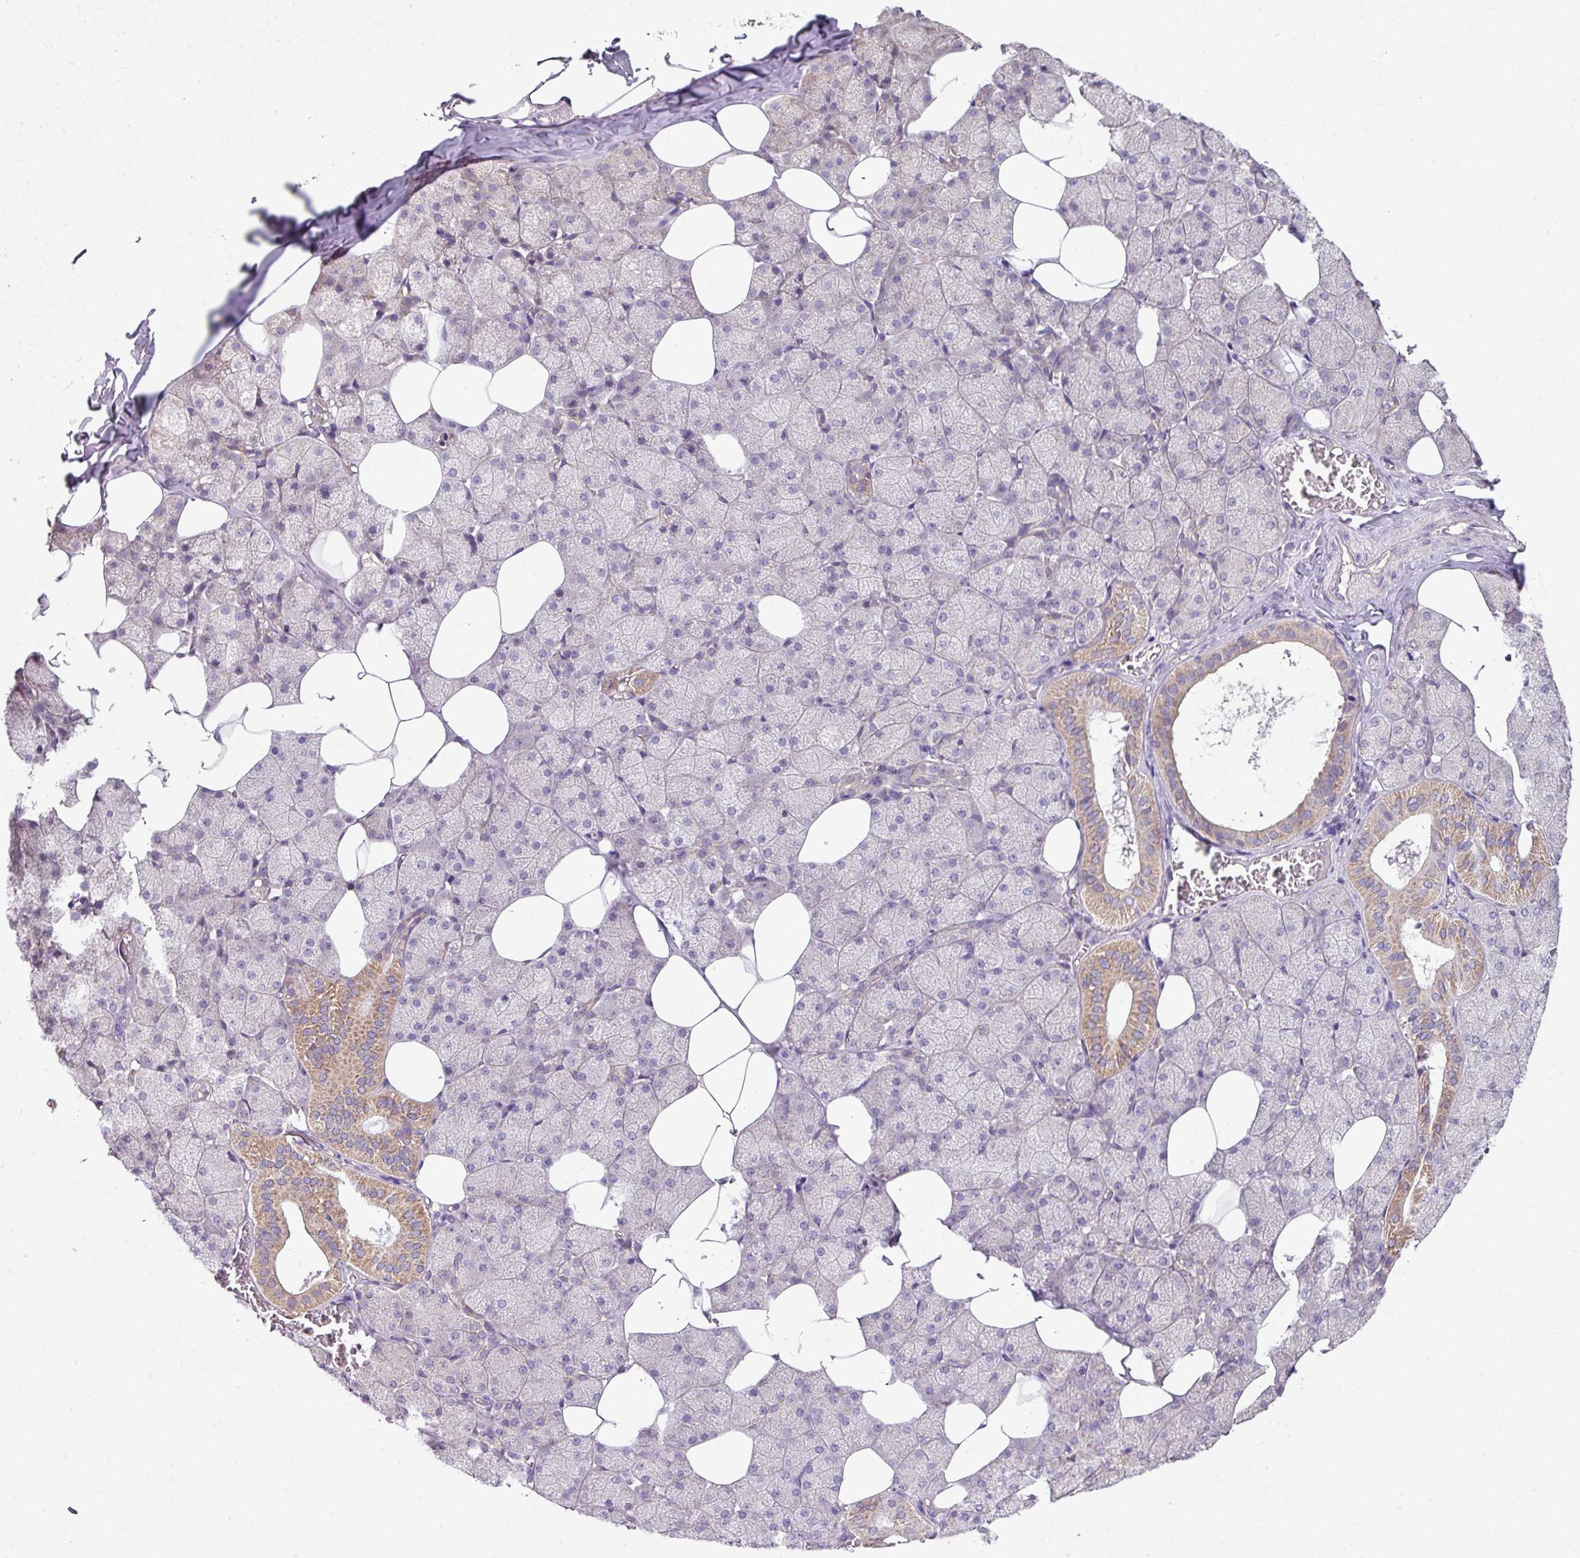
{"staining": {"intensity": "moderate", "quantity": "25%-75%", "location": "cytoplasmic/membranous"}, "tissue": "salivary gland", "cell_type": "Glandular cells", "image_type": "normal", "snomed": [{"axis": "morphology", "description": "Normal tissue, NOS"}, {"axis": "topography", "description": "Salivary gland"}, {"axis": "topography", "description": "Peripheral nerve tissue"}], "caption": "Moderate cytoplasmic/membranous positivity for a protein is identified in about 25%-75% of glandular cells of normal salivary gland using immunohistochemistry (IHC).", "gene": "LRRC9", "patient": {"sex": "male", "age": 38}}